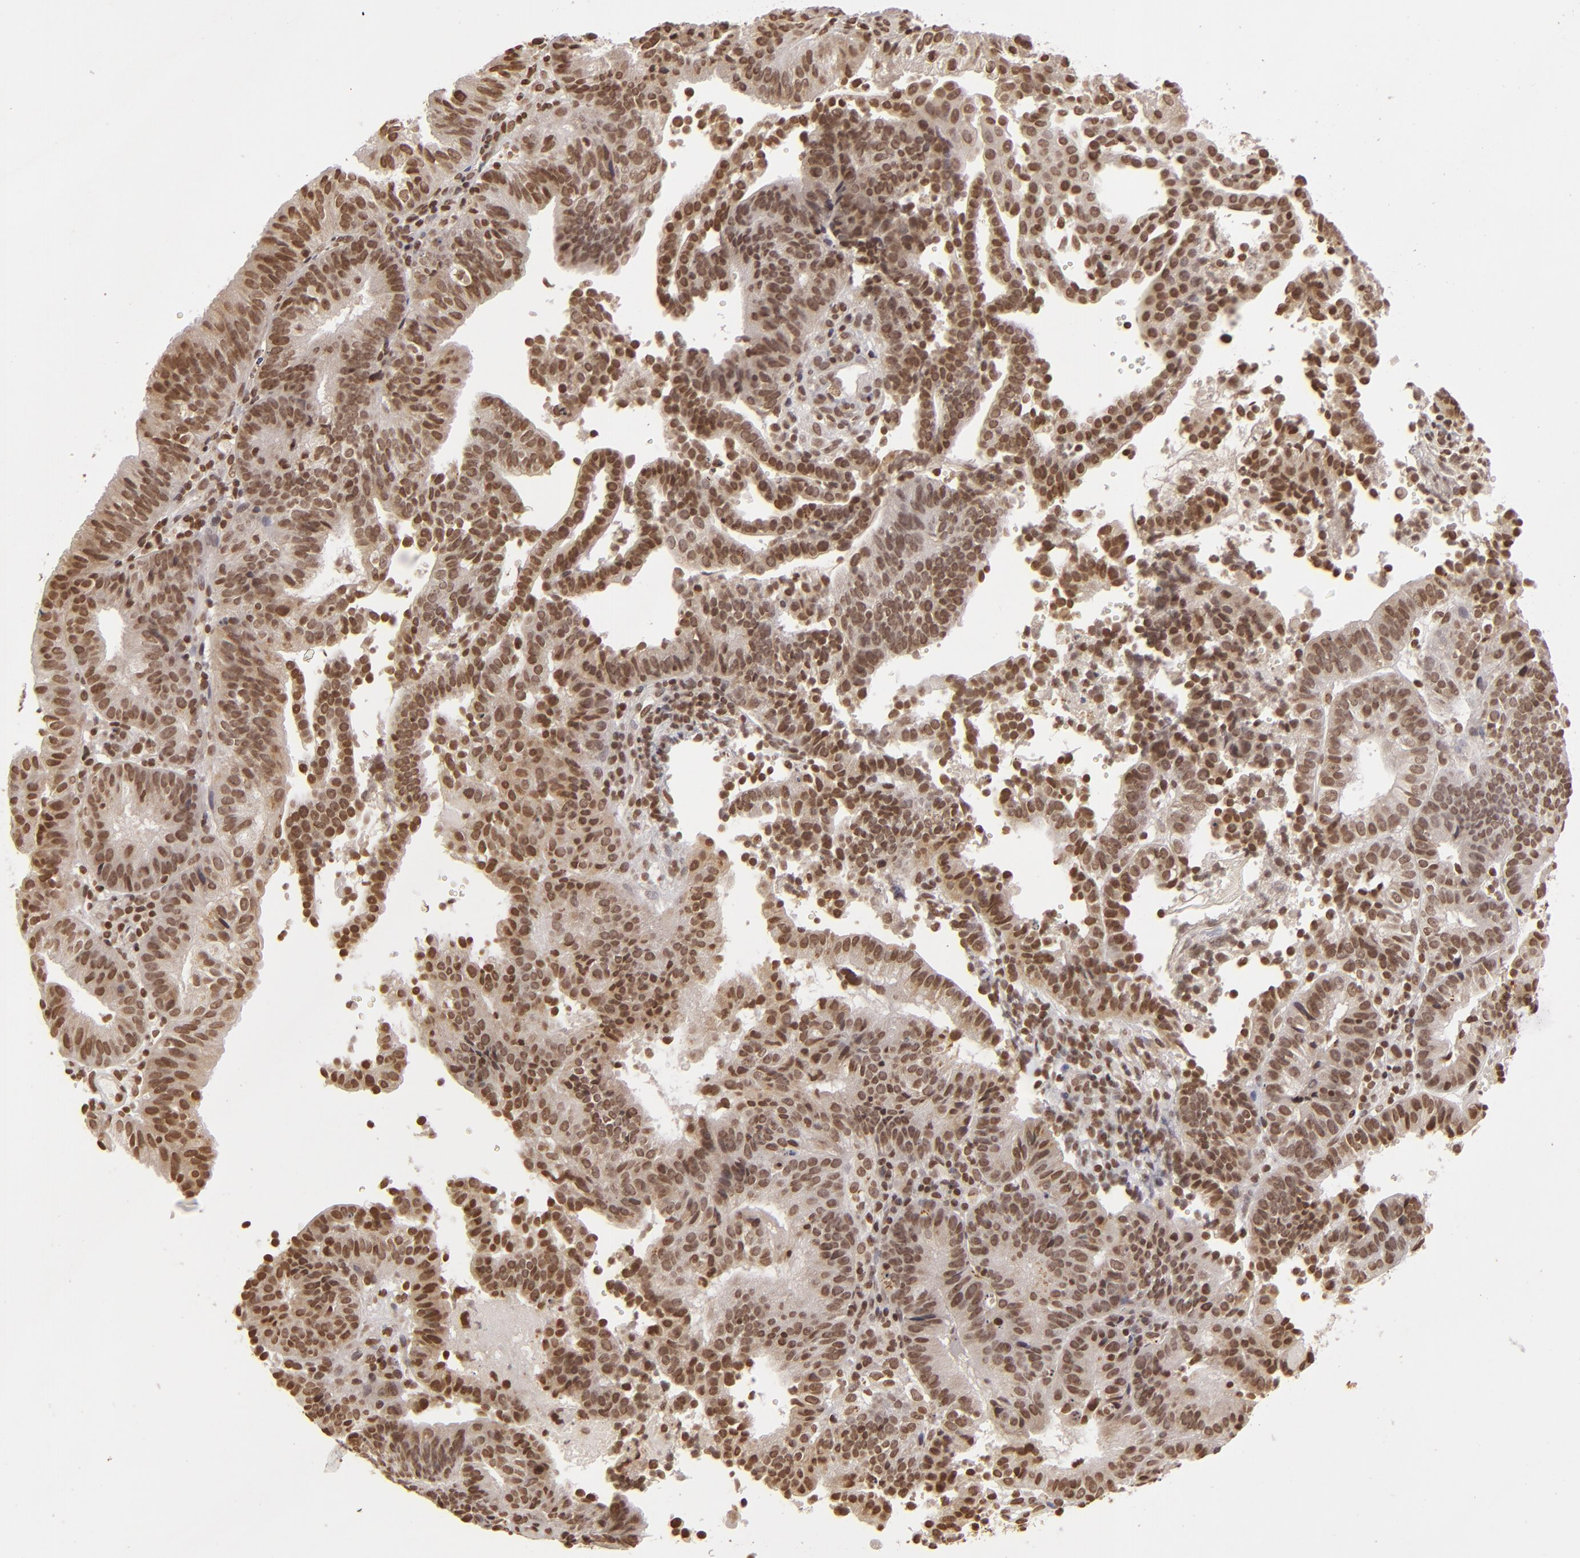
{"staining": {"intensity": "moderate", "quantity": ">75%", "location": "nuclear"}, "tissue": "cervical cancer", "cell_type": "Tumor cells", "image_type": "cancer", "snomed": [{"axis": "morphology", "description": "Adenocarcinoma, NOS"}, {"axis": "topography", "description": "Cervix"}], "caption": "An image of human cervical adenocarcinoma stained for a protein reveals moderate nuclear brown staining in tumor cells.", "gene": "CUL3", "patient": {"sex": "female", "age": 60}}